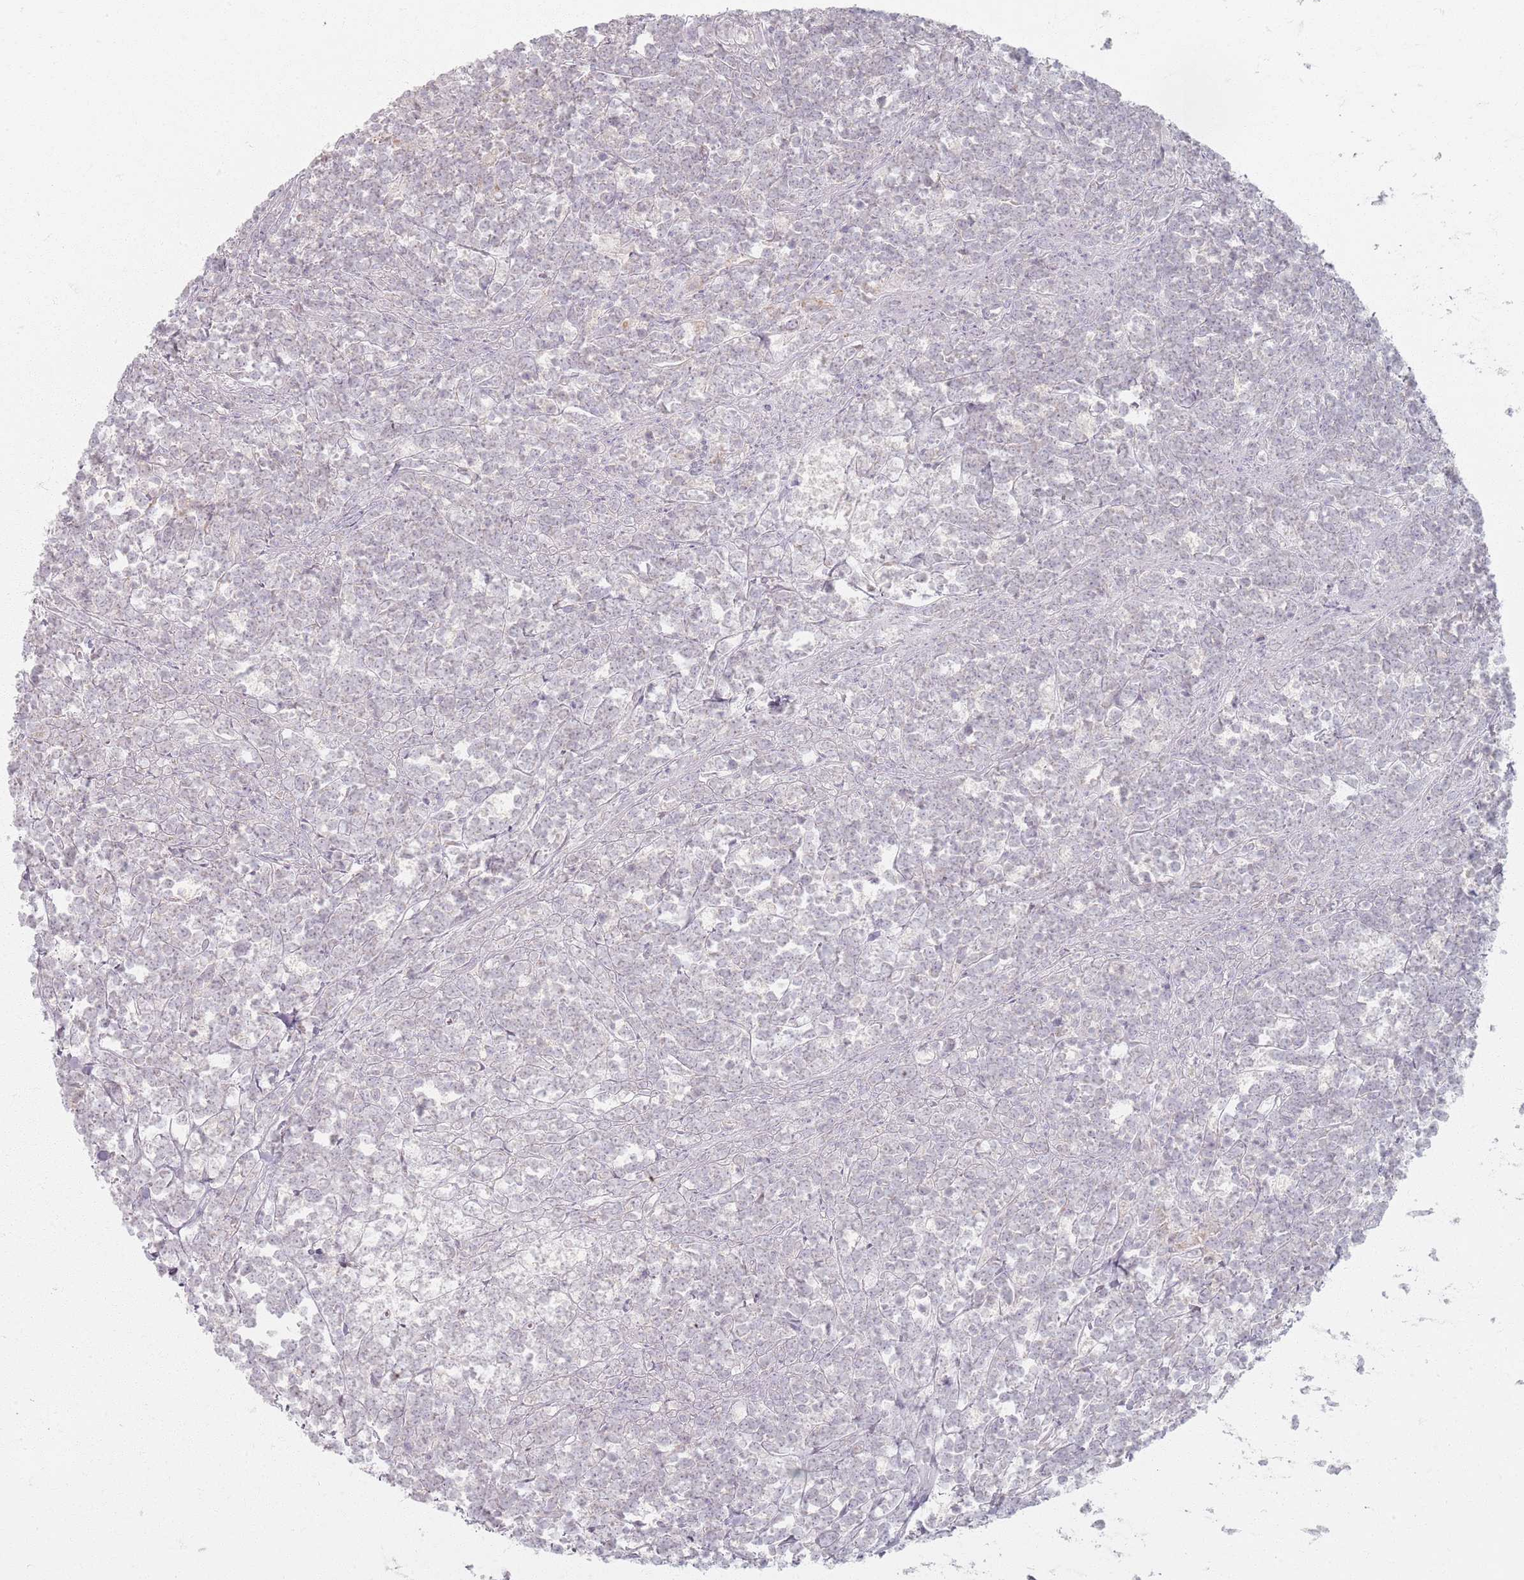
{"staining": {"intensity": "negative", "quantity": "none", "location": "none"}, "tissue": "lymphoma", "cell_type": "Tumor cells", "image_type": "cancer", "snomed": [{"axis": "morphology", "description": "Malignant lymphoma, non-Hodgkin's type, High grade"}, {"axis": "topography", "description": "Small intestine"}, {"axis": "topography", "description": "Colon"}], "caption": "Immunohistochemistry of human lymphoma demonstrates no expression in tumor cells.", "gene": "PKD2L2", "patient": {"sex": "male", "age": 8}}